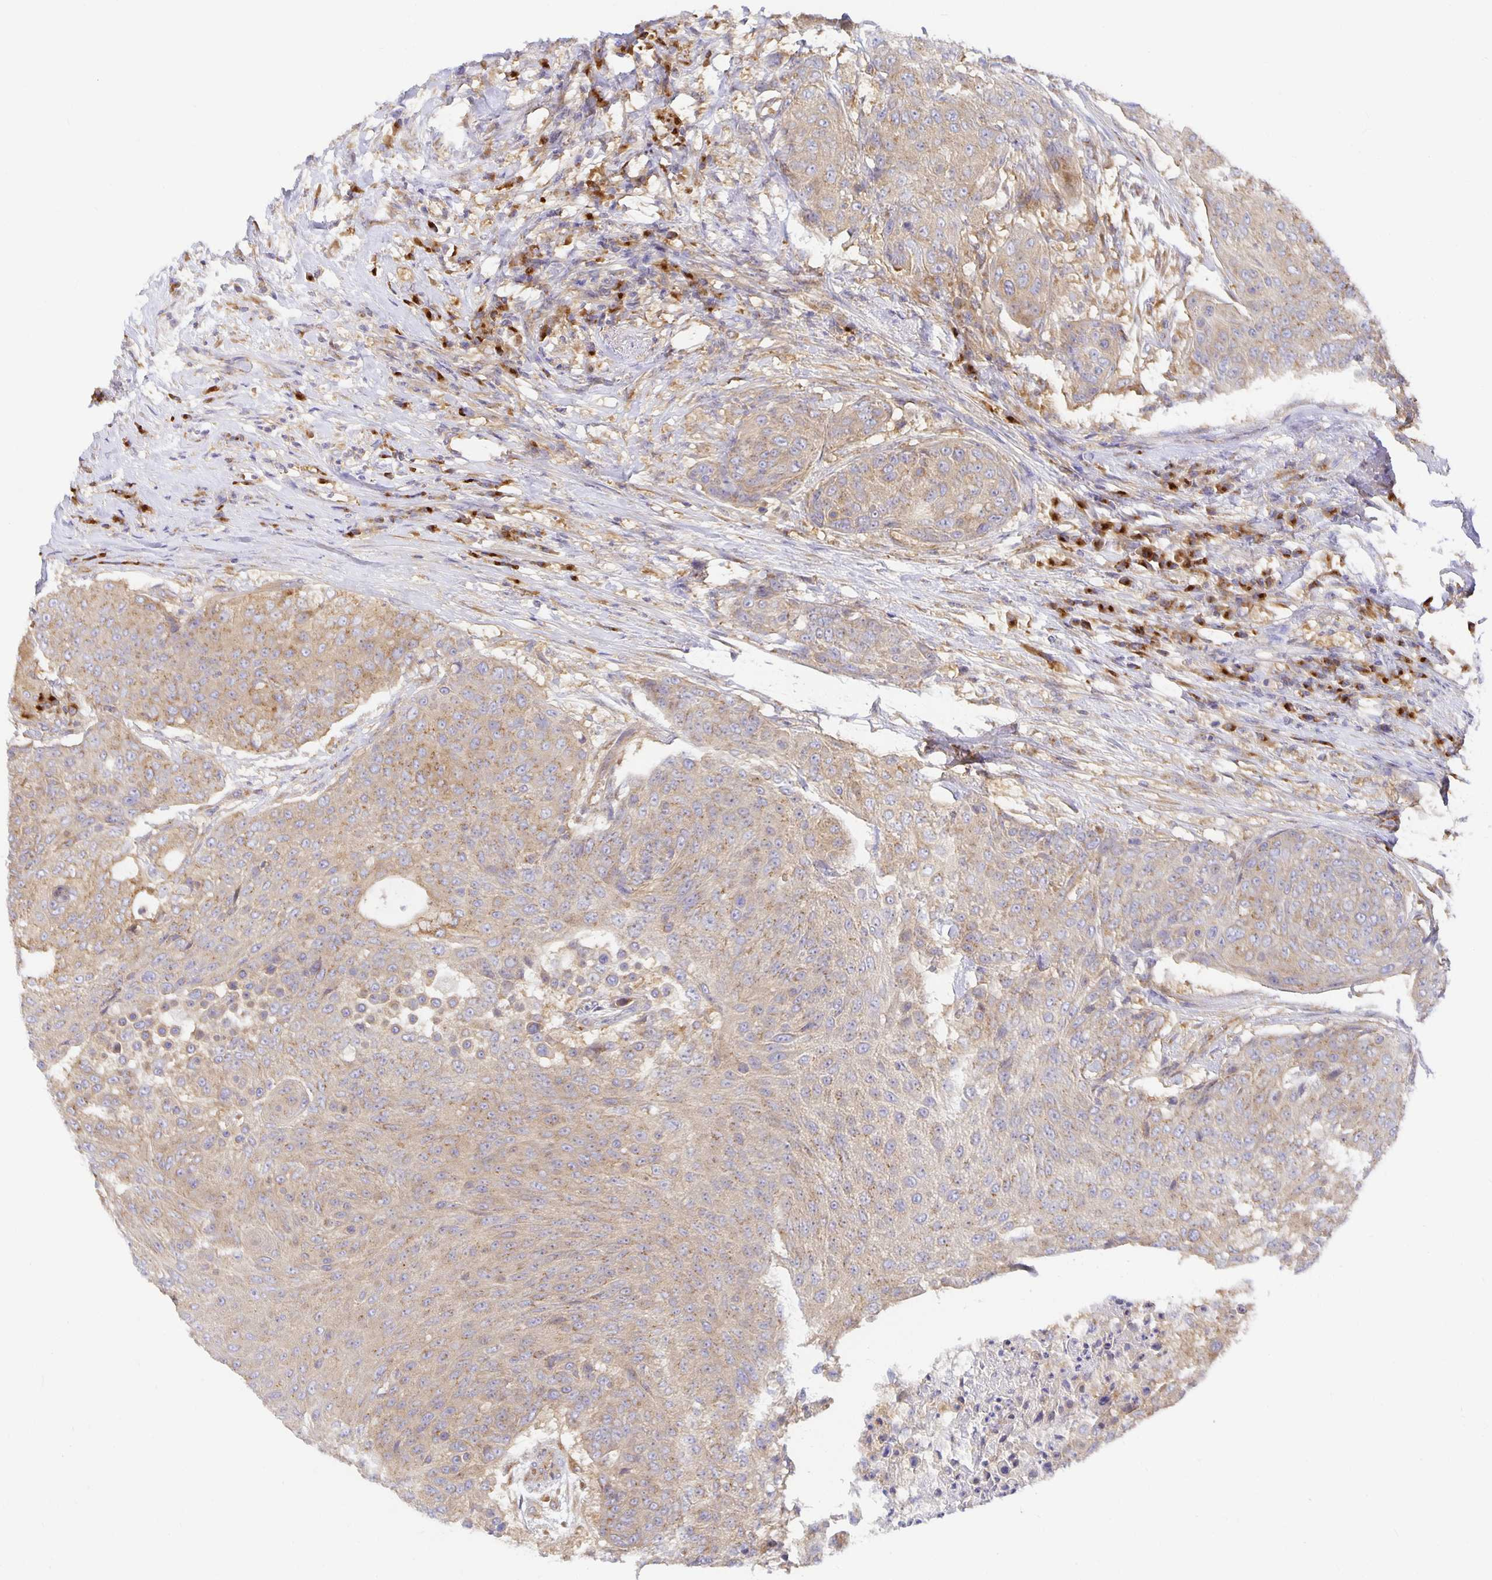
{"staining": {"intensity": "weak", "quantity": ">75%", "location": "cytoplasmic/membranous"}, "tissue": "urothelial cancer", "cell_type": "Tumor cells", "image_type": "cancer", "snomed": [{"axis": "morphology", "description": "Urothelial carcinoma, High grade"}, {"axis": "topography", "description": "Urinary bladder"}], "caption": "Protein staining of urothelial cancer tissue displays weak cytoplasmic/membranous expression in about >75% of tumor cells.", "gene": "USO1", "patient": {"sex": "female", "age": 63}}